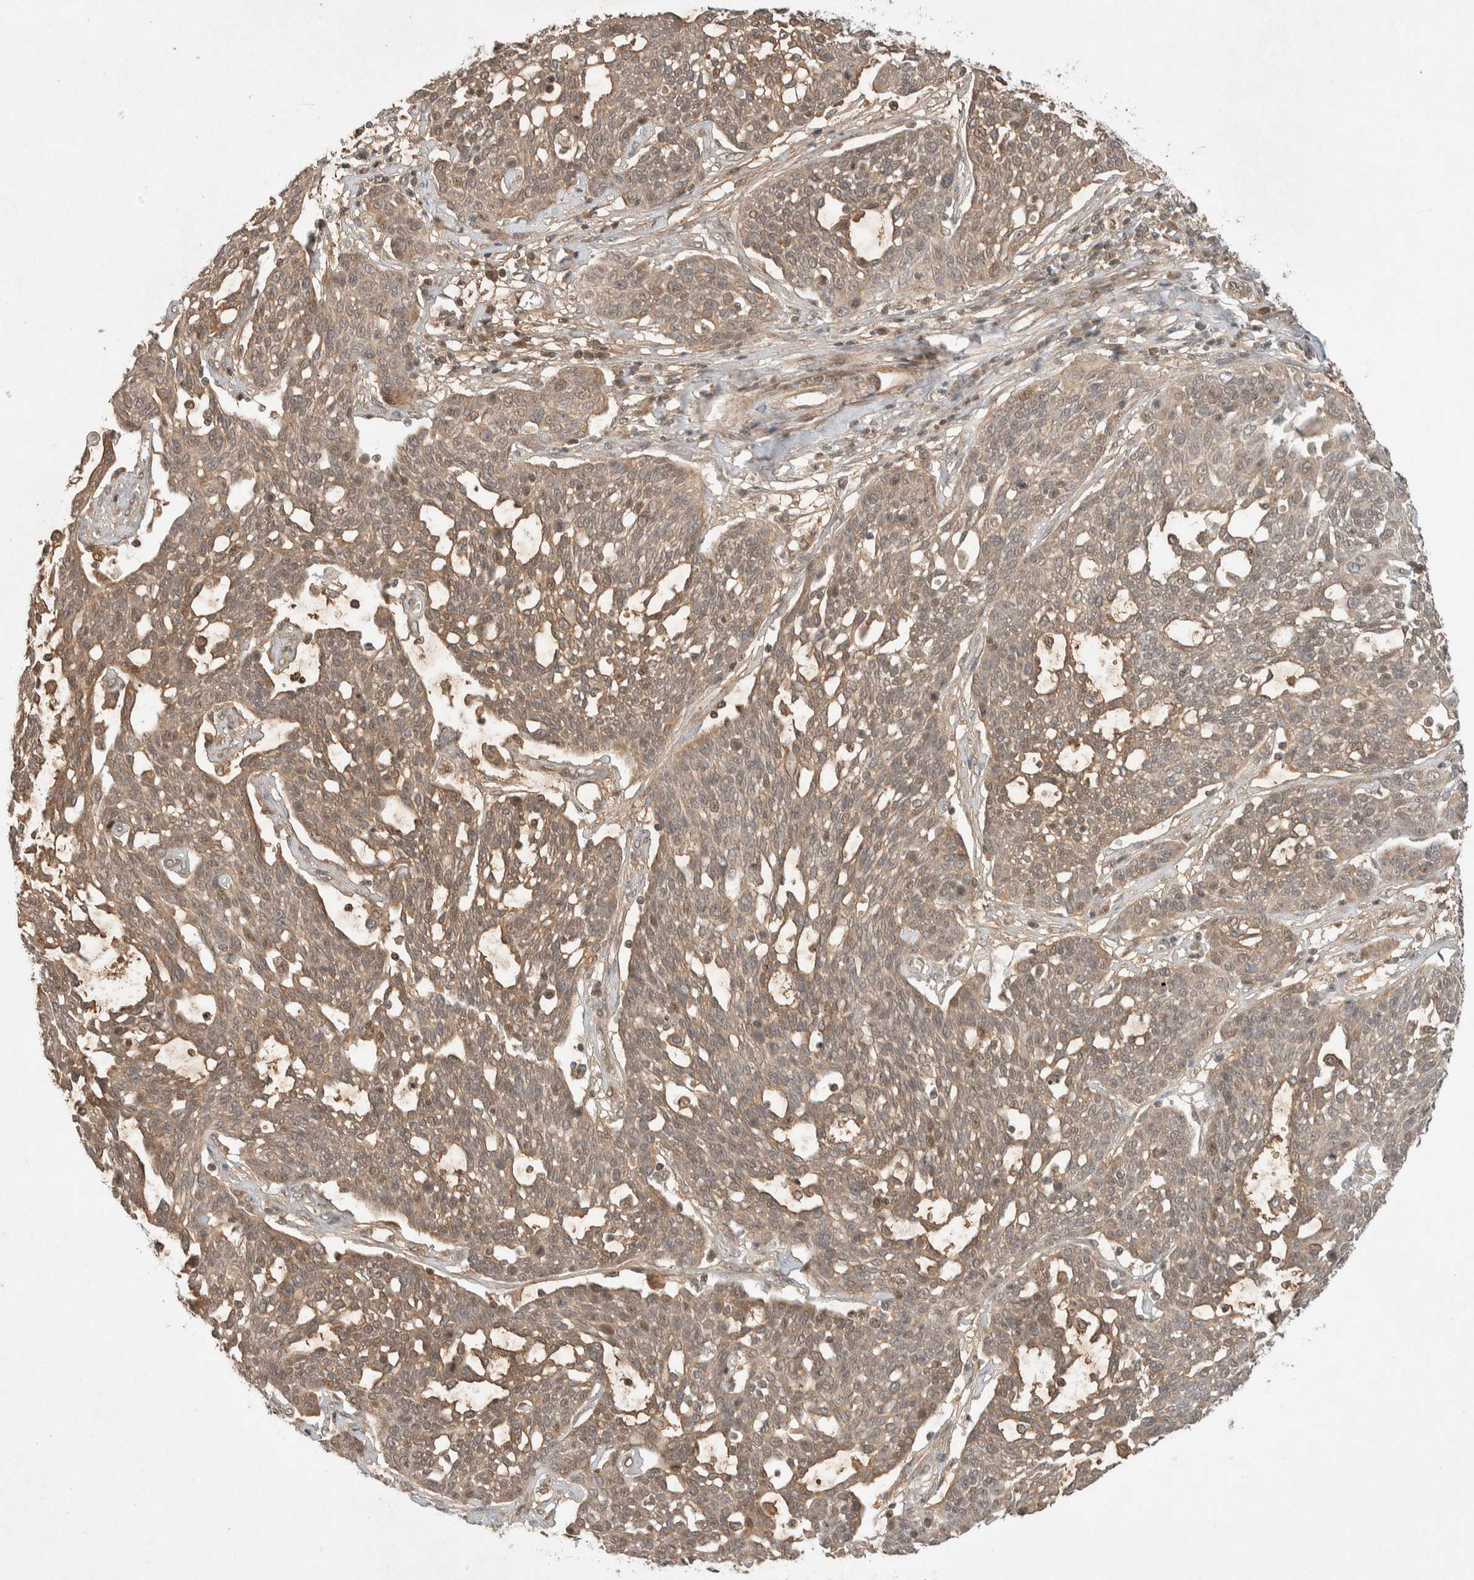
{"staining": {"intensity": "weak", "quantity": ">75%", "location": "cytoplasmic/membranous,nuclear"}, "tissue": "cervical cancer", "cell_type": "Tumor cells", "image_type": "cancer", "snomed": [{"axis": "morphology", "description": "Squamous cell carcinoma, NOS"}, {"axis": "topography", "description": "Cervix"}], "caption": "A histopathology image showing weak cytoplasmic/membranous and nuclear positivity in about >75% of tumor cells in cervical squamous cell carcinoma, as visualized by brown immunohistochemical staining.", "gene": "THRA", "patient": {"sex": "female", "age": 34}}